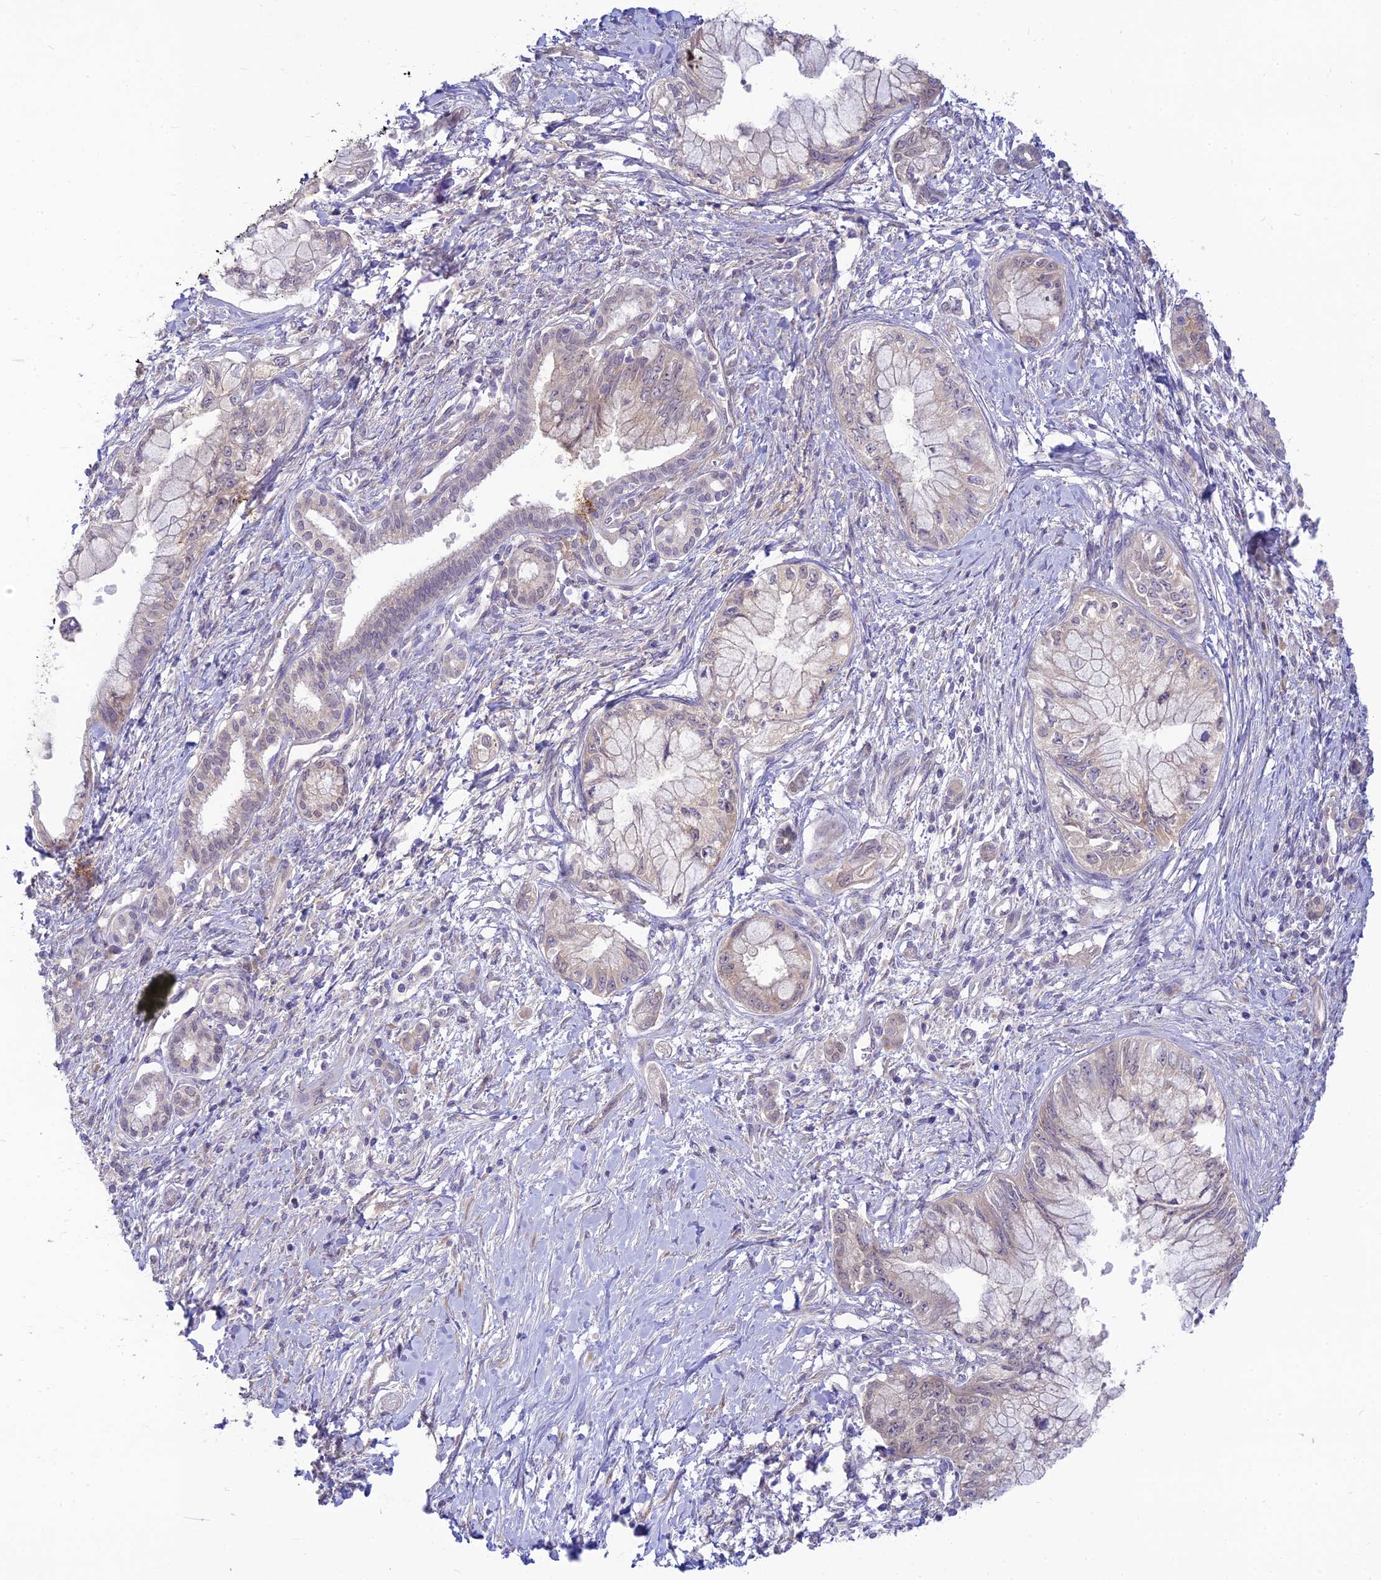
{"staining": {"intensity": "negative", "quantity": "none", "location": "none"}, "tissue": "pancreatic cancer", "cell_type": "Tumor cells", "image_type": "cancer", "snomed": [{"axis": "morphology", "description": "Adenocarcinoma, NOS"}, {"axis": "topography", "description": "Pancreas"}], "caption": "High power microscopy micrograph of an immunohistochemistry (IHC) histopathology image of pancreatic adenocarcinoma, revealing no significant staining in tumor cells. The staining is performed using DAB (3,3'-diaminobenzidine) brown chromogen with nuclei counter-stained in using hematoxylin.", "gene": "SKIC8", "patient": {"sex": "male", "age": 48}}